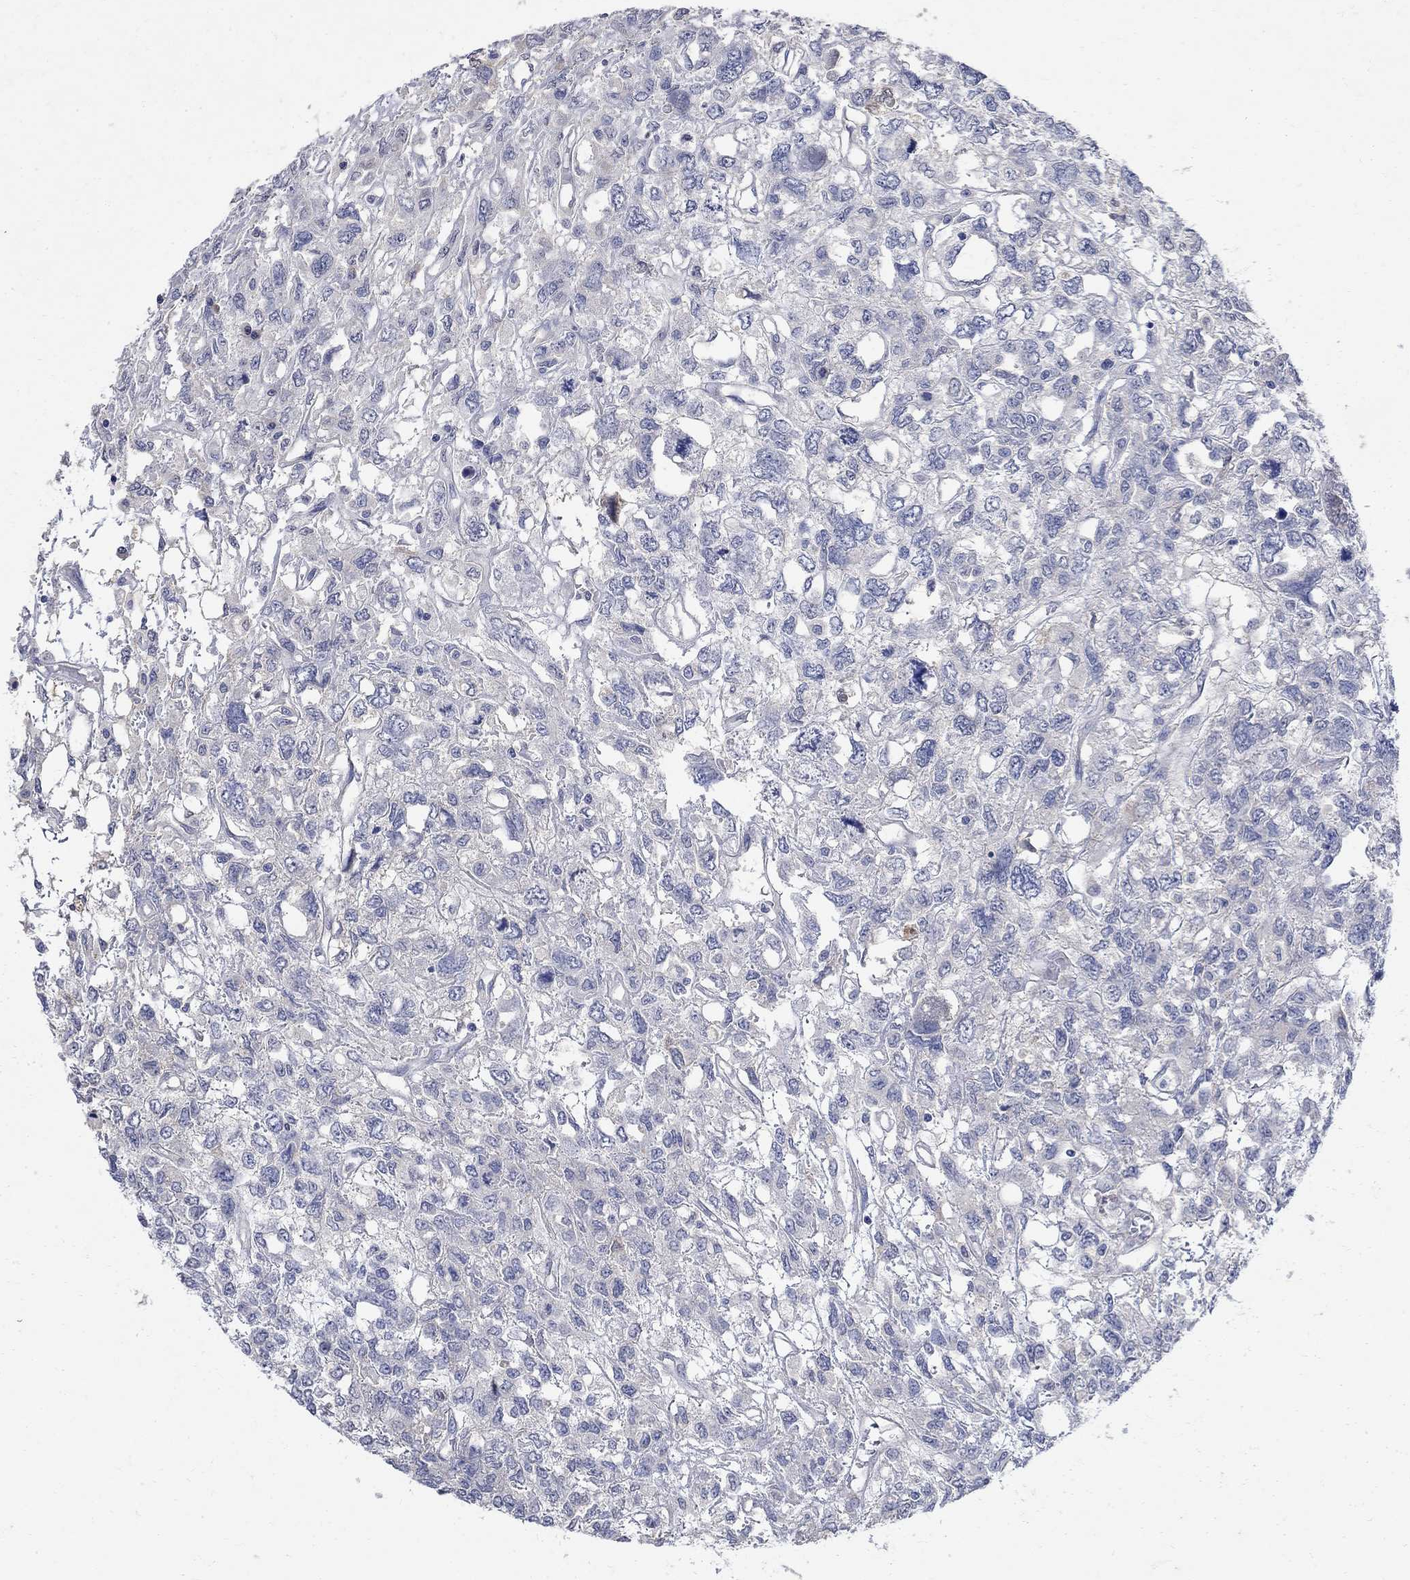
{"staining": {"intensity": "negative", "quantity": "none", "location": "none"}, "tissue": "testis cancer", "cell_type": "Tumor cells", "image_type": "cancer", "snomed": [{"axis": "morphology", "description": "Seminoma, NOS"}, {"axis": "topography", "description": "Testis"}], "caption": "IHC of human seminoma (testis) shows no staining in tumor cells.", "gene": "TMEM169", "patient": {"sex": "male", "age": 52}}